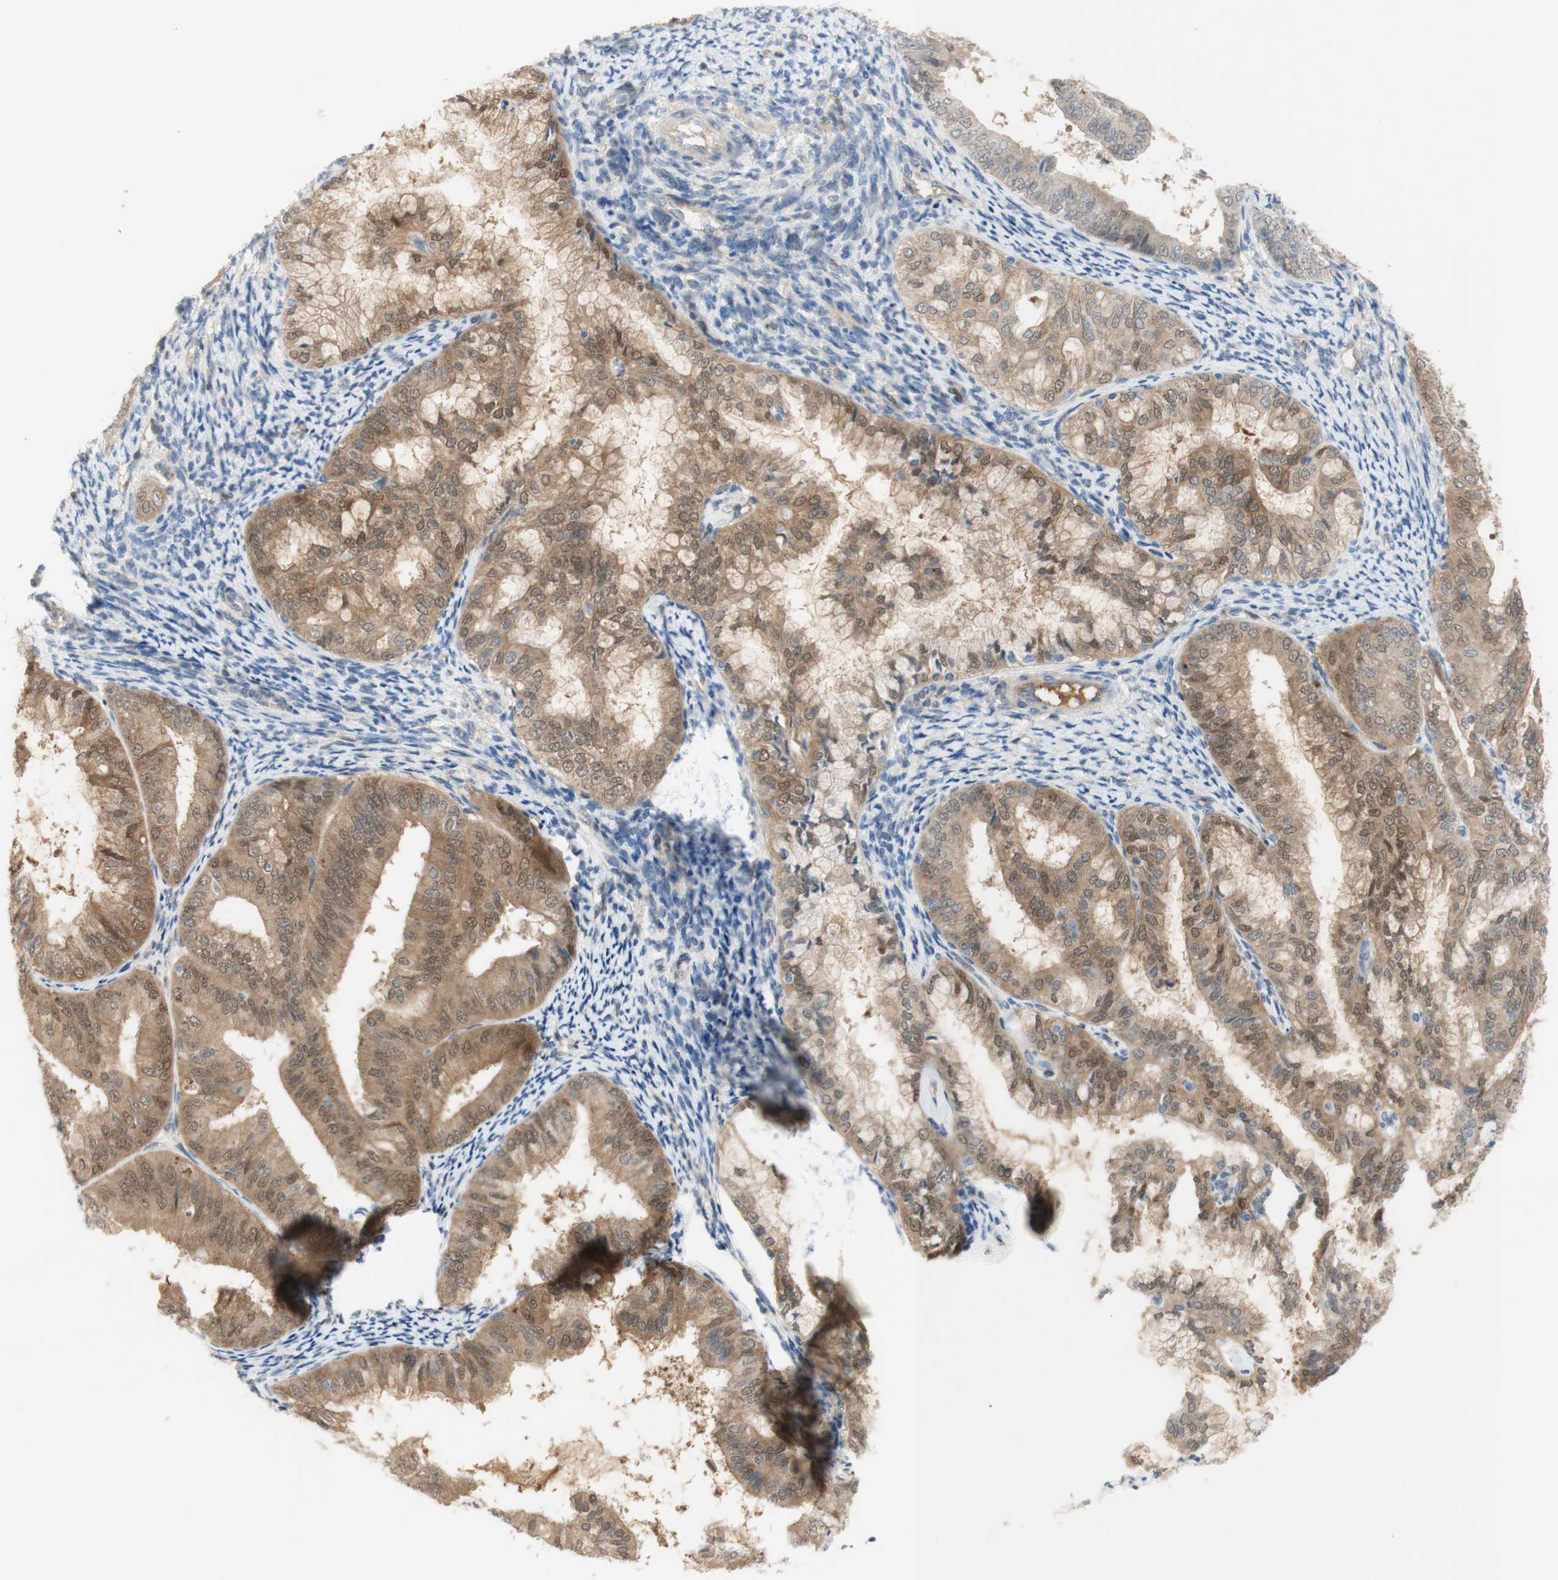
{"staining": {"intensity": "moderate", "quantity": ">75%", "location": "cytoplasmic/membranous,nuclear"}, "tissue": "endometrial cancer", "cell_type": "Tumor cells", "image_type": "cancer", "snomed": [{"axis": "morphology", "description": "Adenocarcinoma, NOS"}, {"axis": "topography", "description": "Endometrium"}], "caption": "Human endometrial cancer stained for a protein (brown) reveals moderate cytoplasmic/membranous and nuclear positive expression in approximately >75% of tumor cells.", "gene": "SELENBP1", "patient": {"sex": "female", "age": 63}}